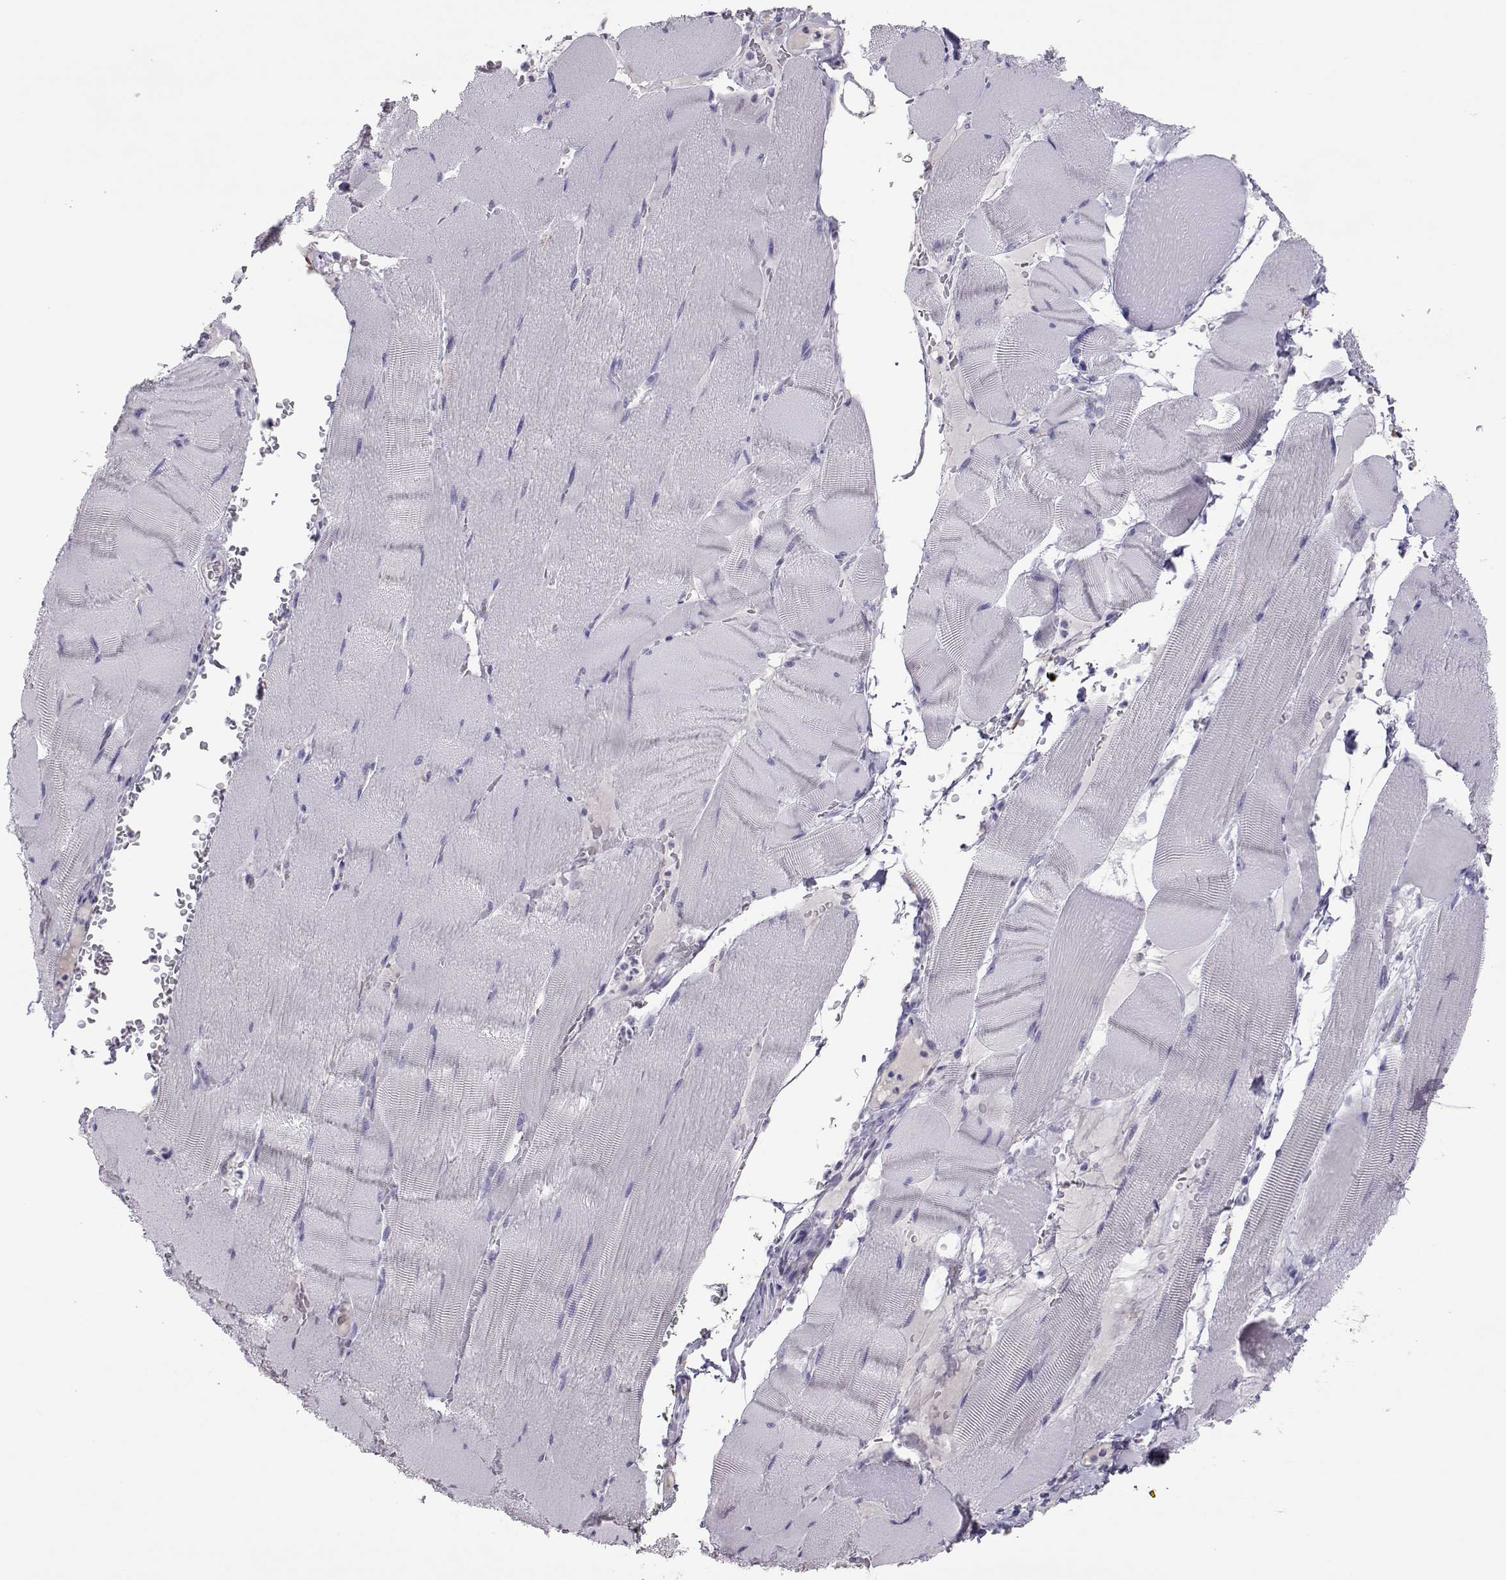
{"staining": {"intensity": "negative", "quantity": "none", "location": "none"}, "tissue": "skeletal muscle", "cell_type": "Myocytes", "image_type": "normal", "snomed": [{"axis": "morphology", "description": "Normal tissue, NOS"}, {"axis": "topography", "description": "Skeletal muscle"}], "caption": "DAB (3,3'-diaminobenzidine) immunohistochemical staining of benign human skeletal muscle exhibits no significant staining in myocytes.", "gene": "PMCH", "patient": {"sex": "male", "age": 56}}